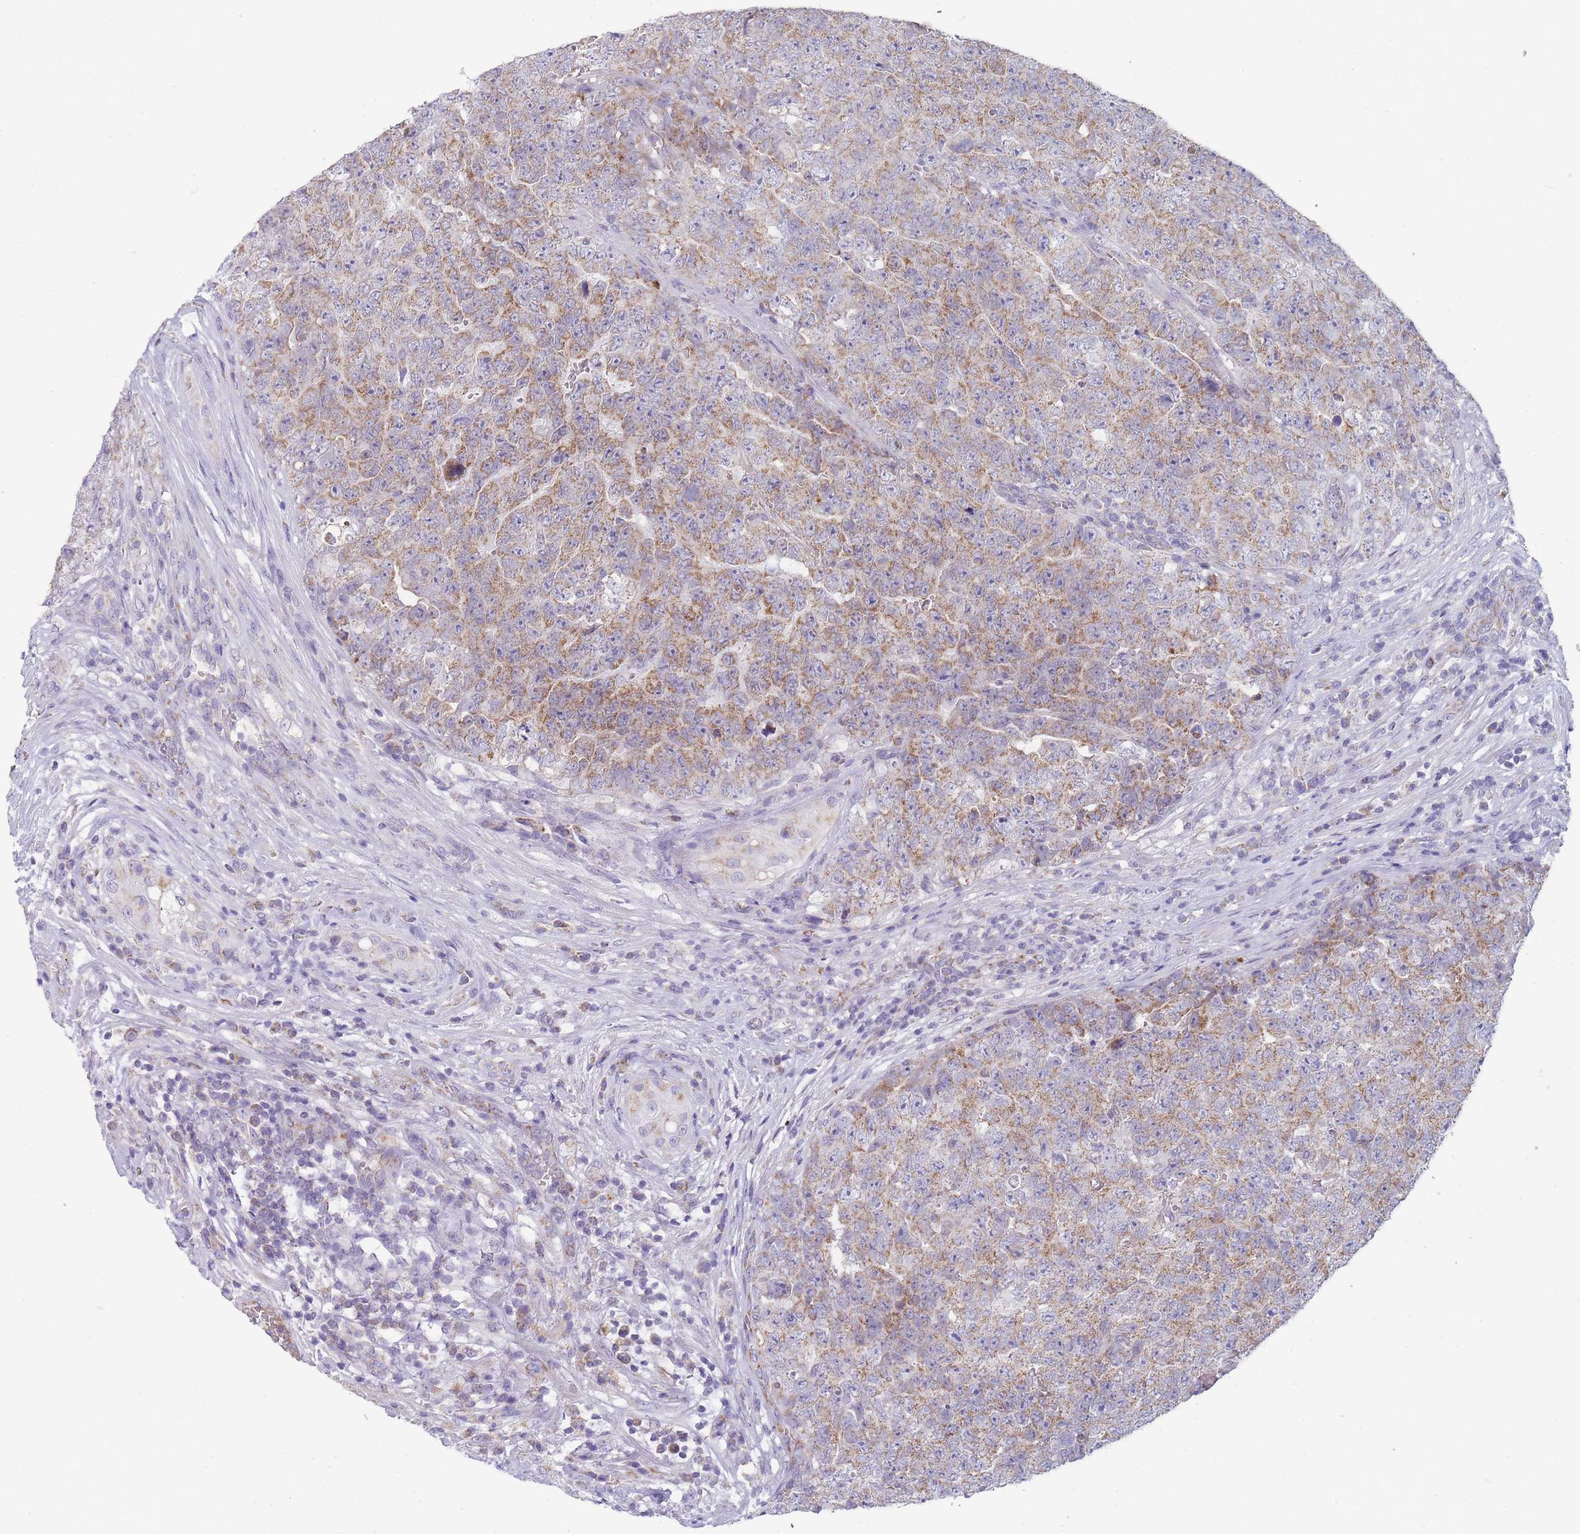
{"staining": {"intensity": "moderate", "quantity": ">75%", "location": "cytoplasmic/membranous"}, "tissue": "testis cancer", "cell_type": "Tumor cells", "image_type": "cancer", "snomed": [{"axis": "morphology", "description": "Seminoma, NOS"}, {"axis": "morphology", "description": "Teratoma, malignant, NOS"}, {"axis": "topography", "description": "Testis"}], "caption": "A high-resolution micrograph shows IHC staining of testis cancer (seminoma), which shows moderate cytoplasmic/membranous staining in about >75% of tumor cells.", "gene": "MRPS14", "patient": {"sex": "male", "age": 34}}